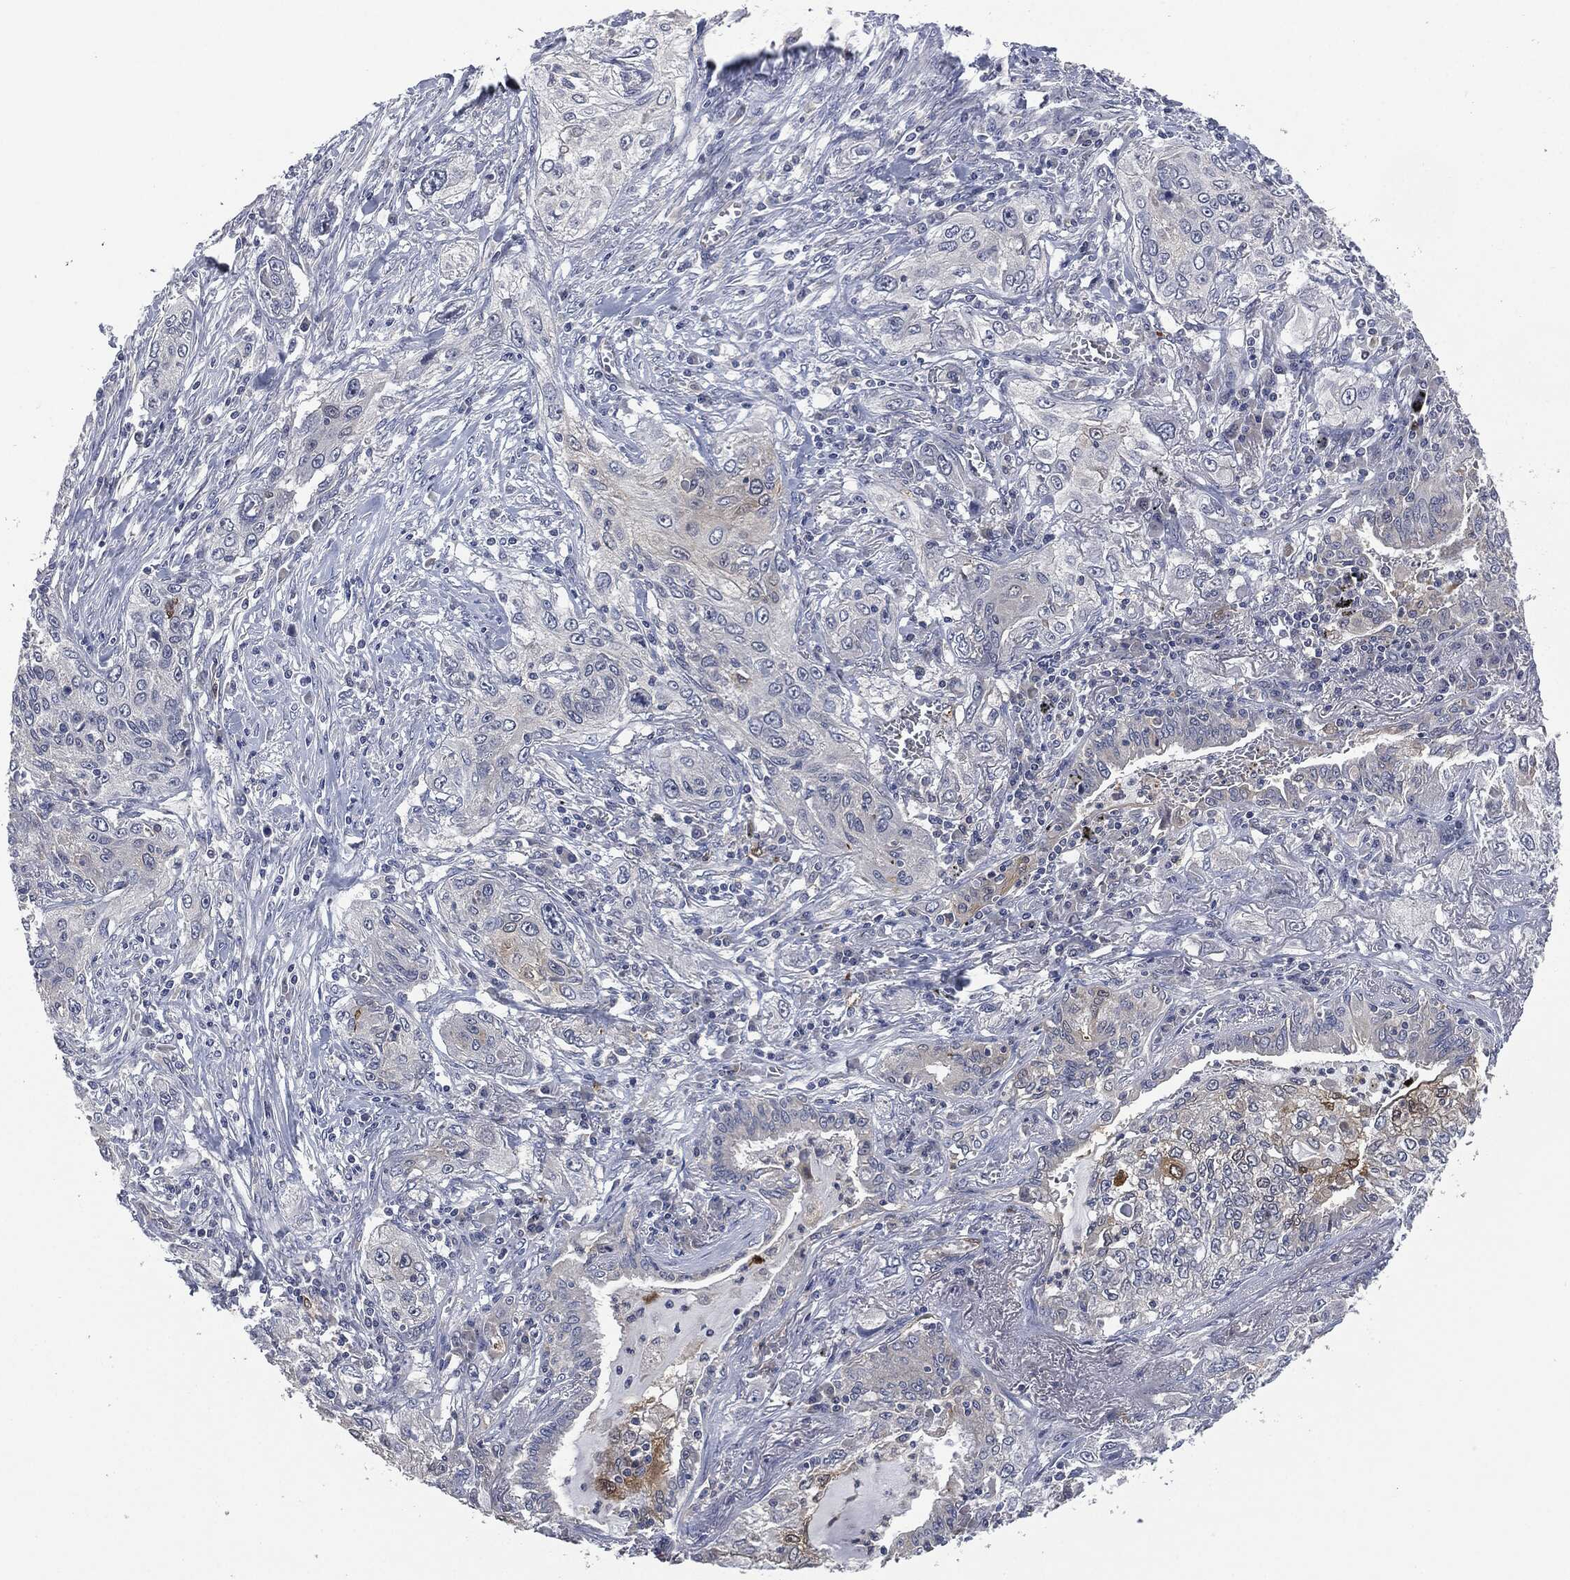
{"staining": {"intensity": "negative", "quantity": "none", "location": "none"}, "tissue": "lung cancer", "cell_type": "Tumor cells", "image_type": "cancer", "snomed": [{"axis": "morphology", "description": "Squamous cell carcinoma, NOS"}, {"axis": "topography", "description": "Lung"}], "caption": "Immunohistochemical staining of lung cancer demonstrates no significant expression in tumor cells.", "gene": "IL1RN", "patient": {"sex": "female", "age": 69}}